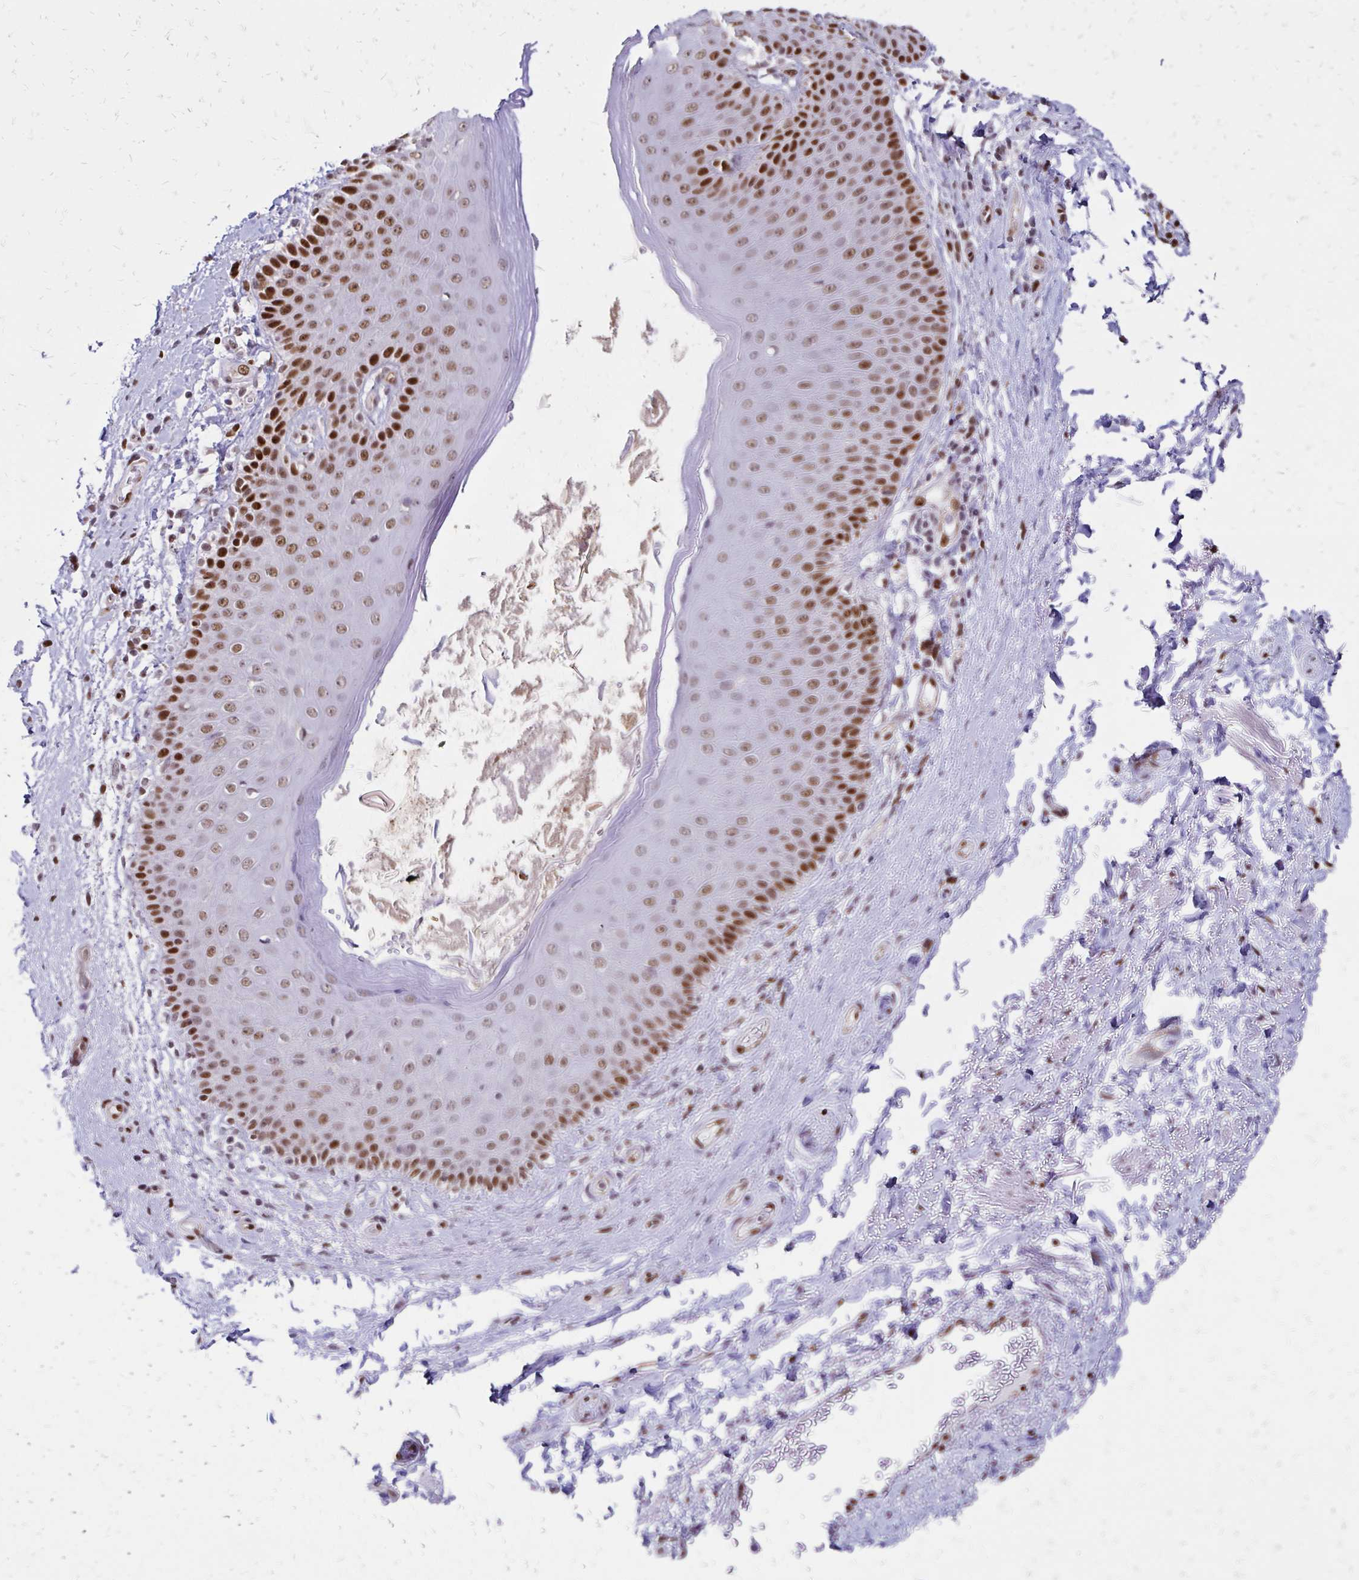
{"staining": {"intensity": "negative", "quantity": "none", "location": "none"}, "tissue": "adipose tissue", "cell_type": "Adipocytes", "image_type": "normal", "snomed": [{"axis": "morphology", "description": "Normal tissue, NOS"}, {"axis": "topography", "description": "Peripheral nerve tissue"}], "caption": "Histopathology image shows no protein staining in adipocytes of unremarkable adipose tissue. The staining is performed using DAB brown chromogen with nuclei counter-stained in using hematoxylin.", "gene": "DDB2", "patient": {"sex": "male", "age": 51}}